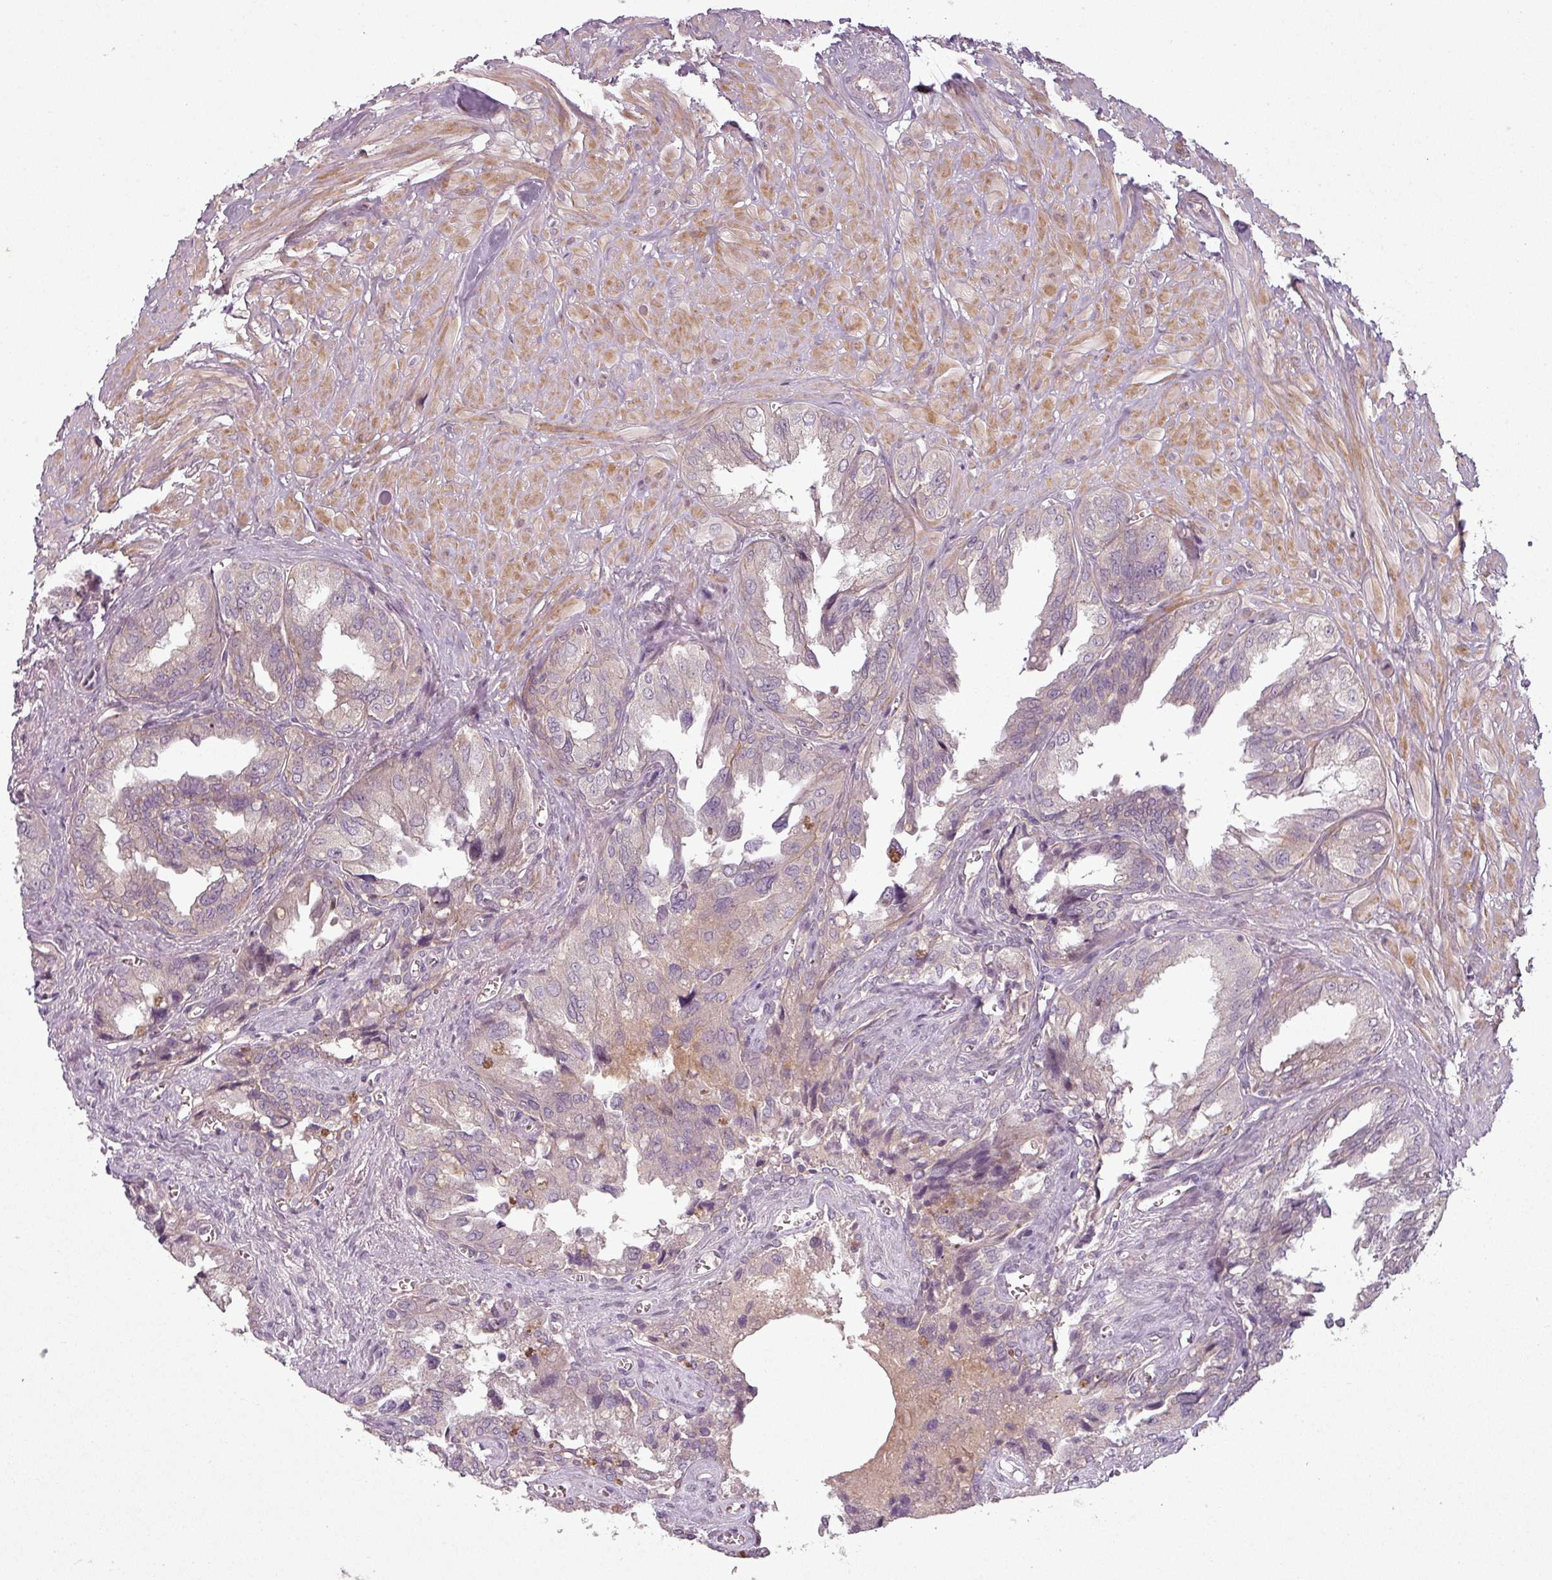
{"staining": {"intensity": "weak", "quantity": "25%-75%", "location": "cytoplasmic/membranous"}, "tissue": "seminal vesicle", "cell_type": "Glandular cells", "image_type": "normal", "snomed": [{"axis": "morphology", "description": "Normal tissue, NOS"}, {"axis": "topography", "description": "Seminal veicle"}], "caption": "The photomicrograph shows staining of unremarkable seminal vesicle, revealing weak cytoplasmic/membranous protein expression (brown color) within glandular cells.", "gene": "SLC16A9", "patient": {"sex": "male", "age": 67}}